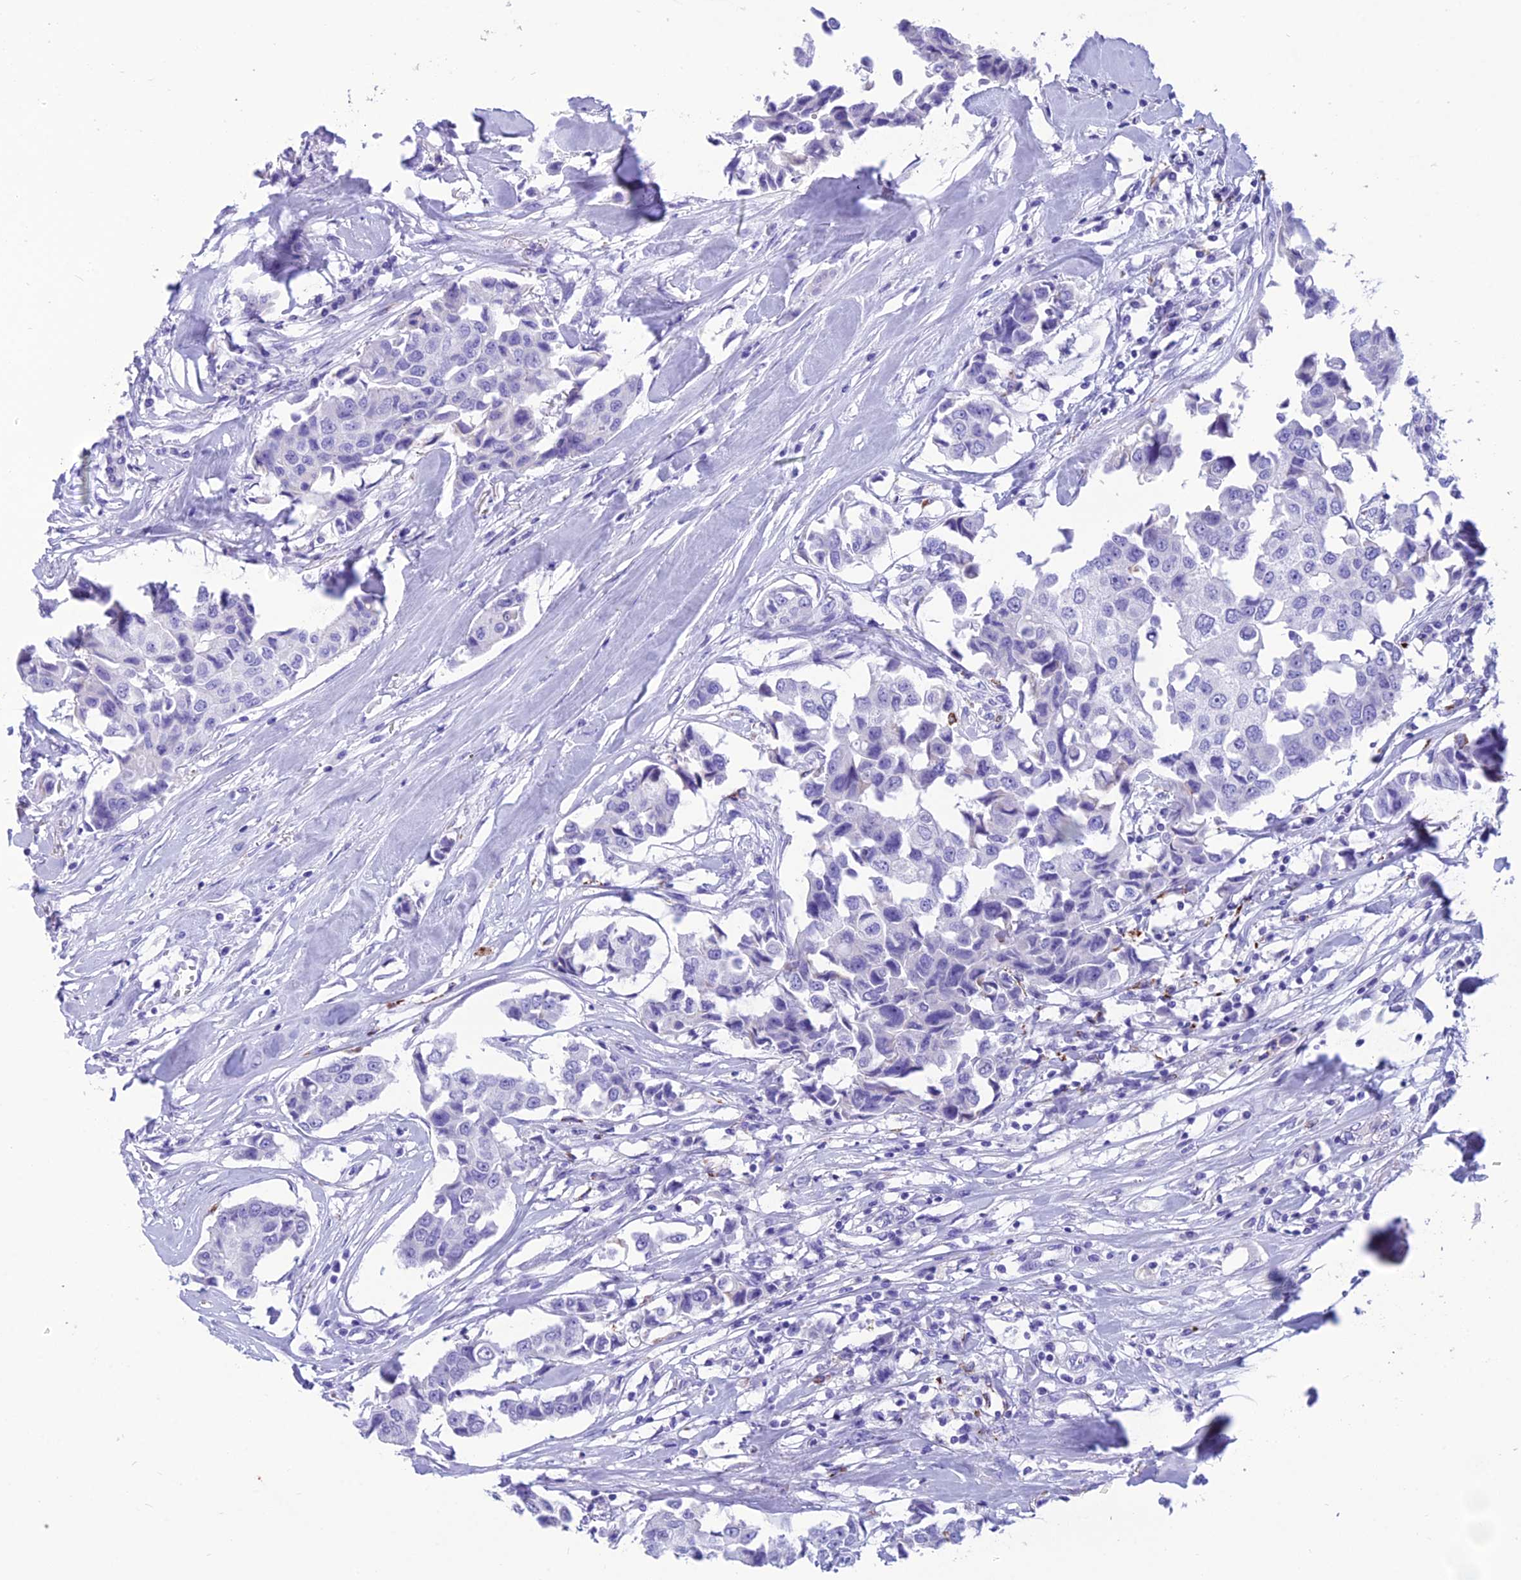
{"staining": {"intensity": "negative", "quantity": "none", "location": "none"}, "tissue": "breast cancer", "cell_type": "Tumor cells", "image_type": "cancer", "snomed": [{"axis": "morphology", "description": "Duct carcinoma"}, {"axis": "topography", "description": "Breast"}], "caption": "Immunohistochemistry (IHC) image of breast infiltrating ductal carcinoma stained for a protein (brown), which shows no staining in tumor cells. Nuclei are stained in blue.", "gene": "TRAM1L1", "patient": {"sex": "female", "age": 80}}